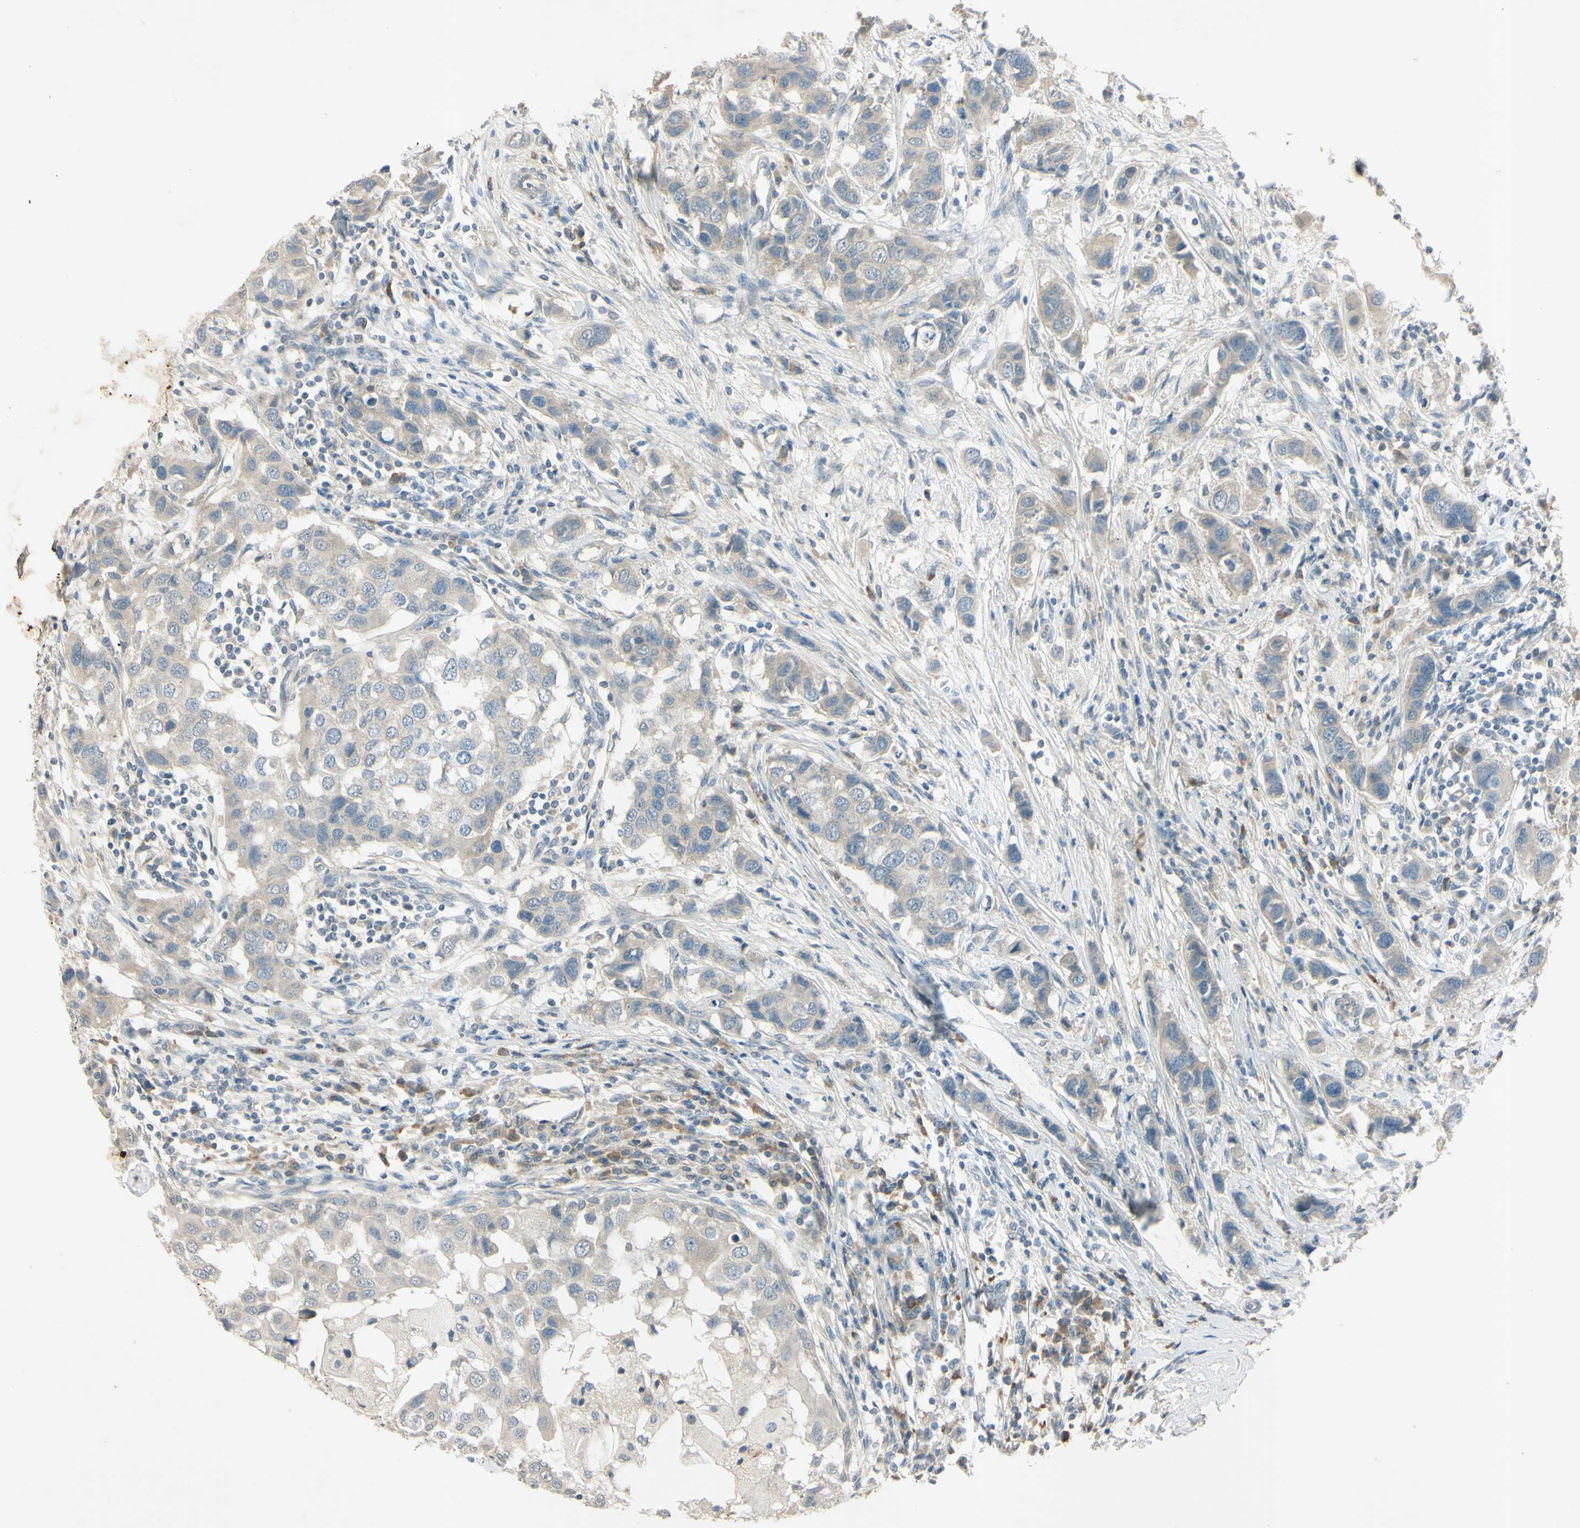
{"staining": {"intensity": "negative", "quantity": "none", "location": "none"}, "tissue": "breast cancer", "cell_type": "Tumor cells", "image_type": "cancer", "snomed": [{"axis": "morphology", "description": "Normal tissue, NOS"}, {"axis": "morphology", "description": "Duct carcinoma"}, {"axis": "topography", "description": "Breast"}], "caption": "This image is of breast cancer (invasive ductal carcinoma) stained with immunohistochemistry (IHC) to label a protein in brown with the nuclei are counter-stained blue. There is no positivity in tumor cells. Brightfield microscopy of immunohistochemistry (IHC) stained with DAB (brown) and hematoxylin (blue), captured at high magnification.", "gene": "AATK", "patient": {"sex": "female", "age": 50}}